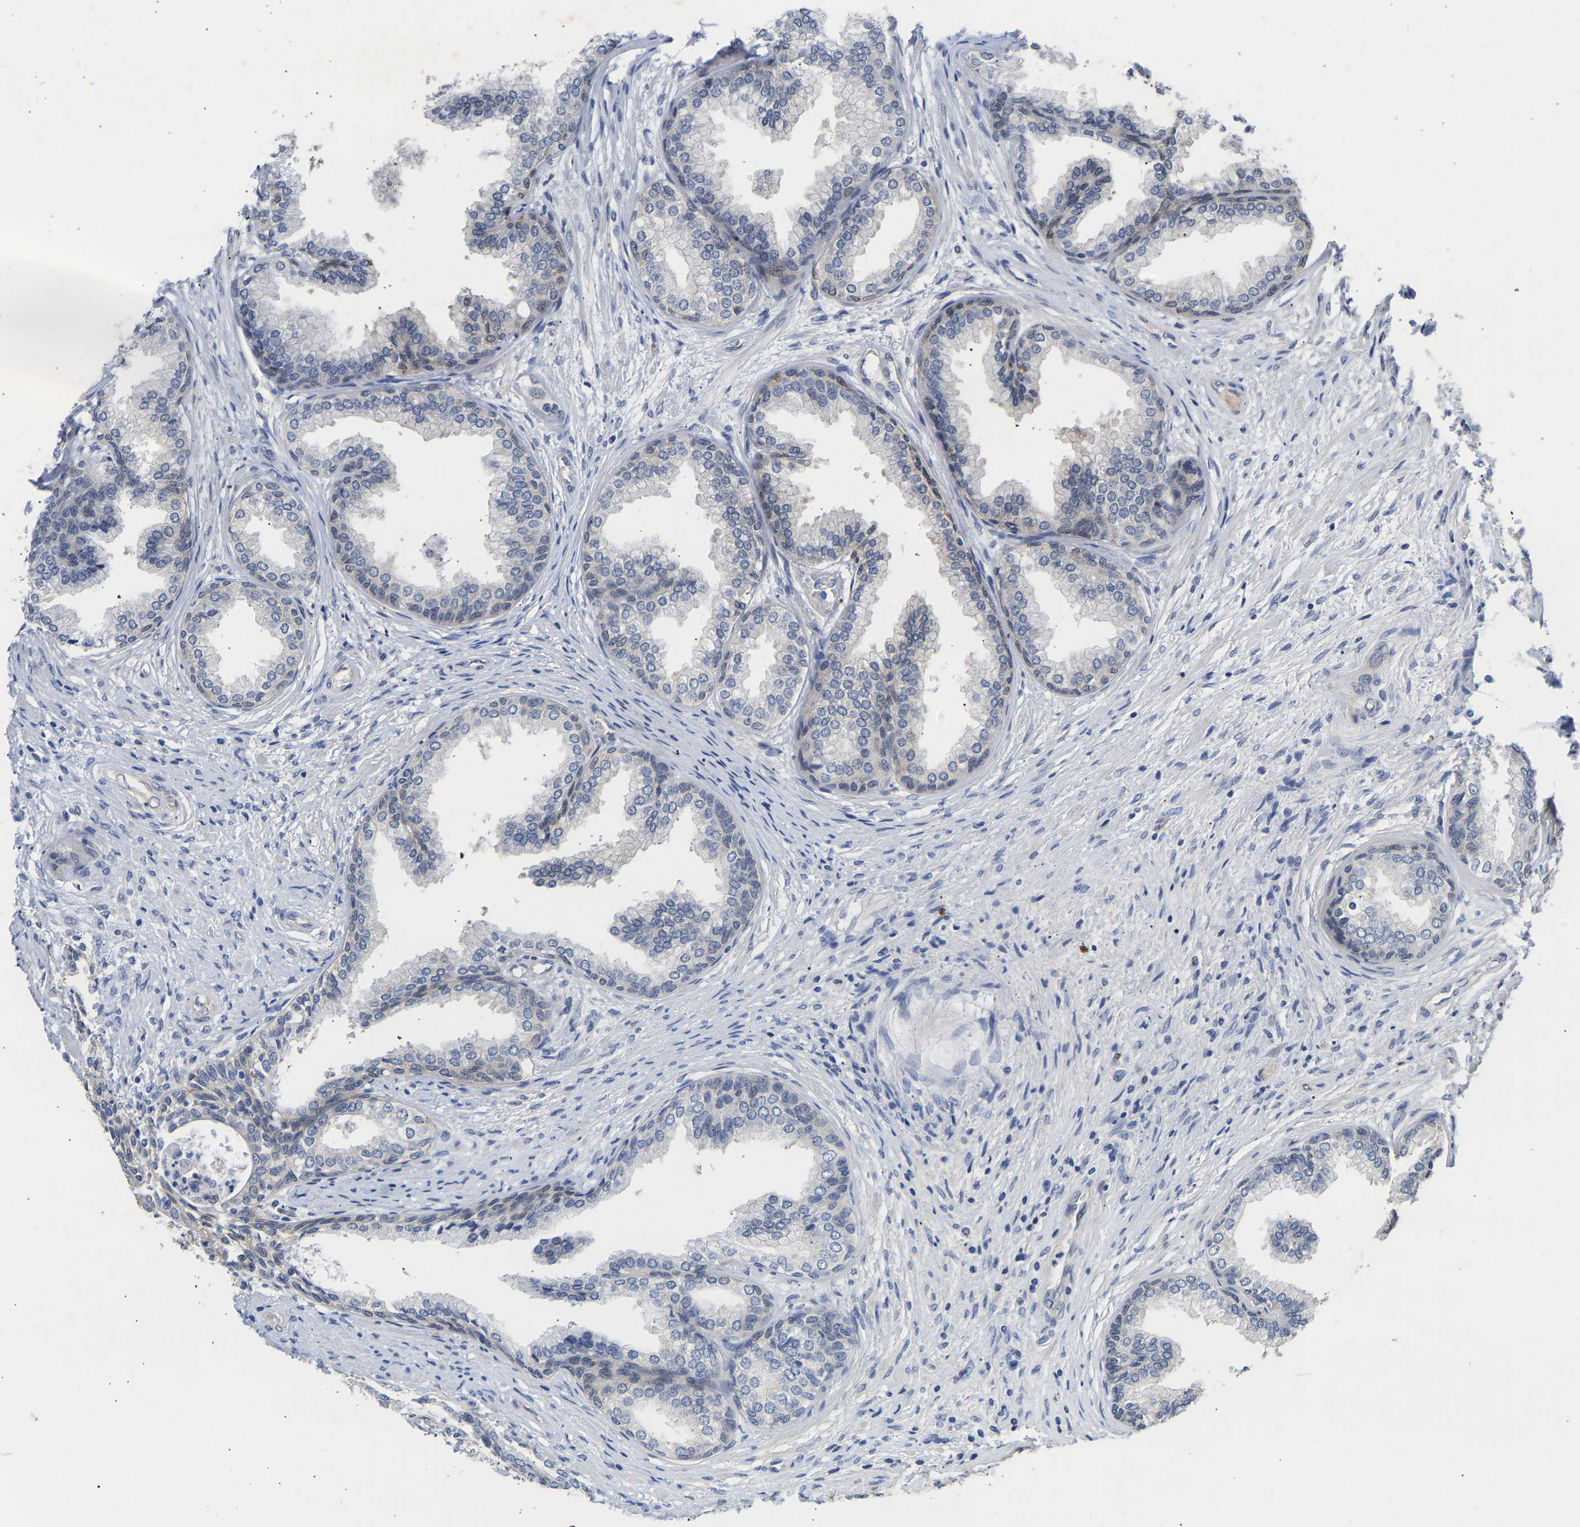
{"staining": {"intensity": "negative", "quantity": "none", "location": "none"}, "tissue": "prostate", "cell_type": "Glandular cells", "image_type": "normal", "snomed": [{"axis": "morphology", "description": "Normal tissue, NOS"}, {"axis": "topography", "description": "Prostate"}], "caption": "Immunohistochemistry photomicrograph of unremarkable human prostate stained for a protein (brown), which displays no expression in glandular cells.", "gene": "CCDC6", "patient": {"sex": "male", "age": 76}}